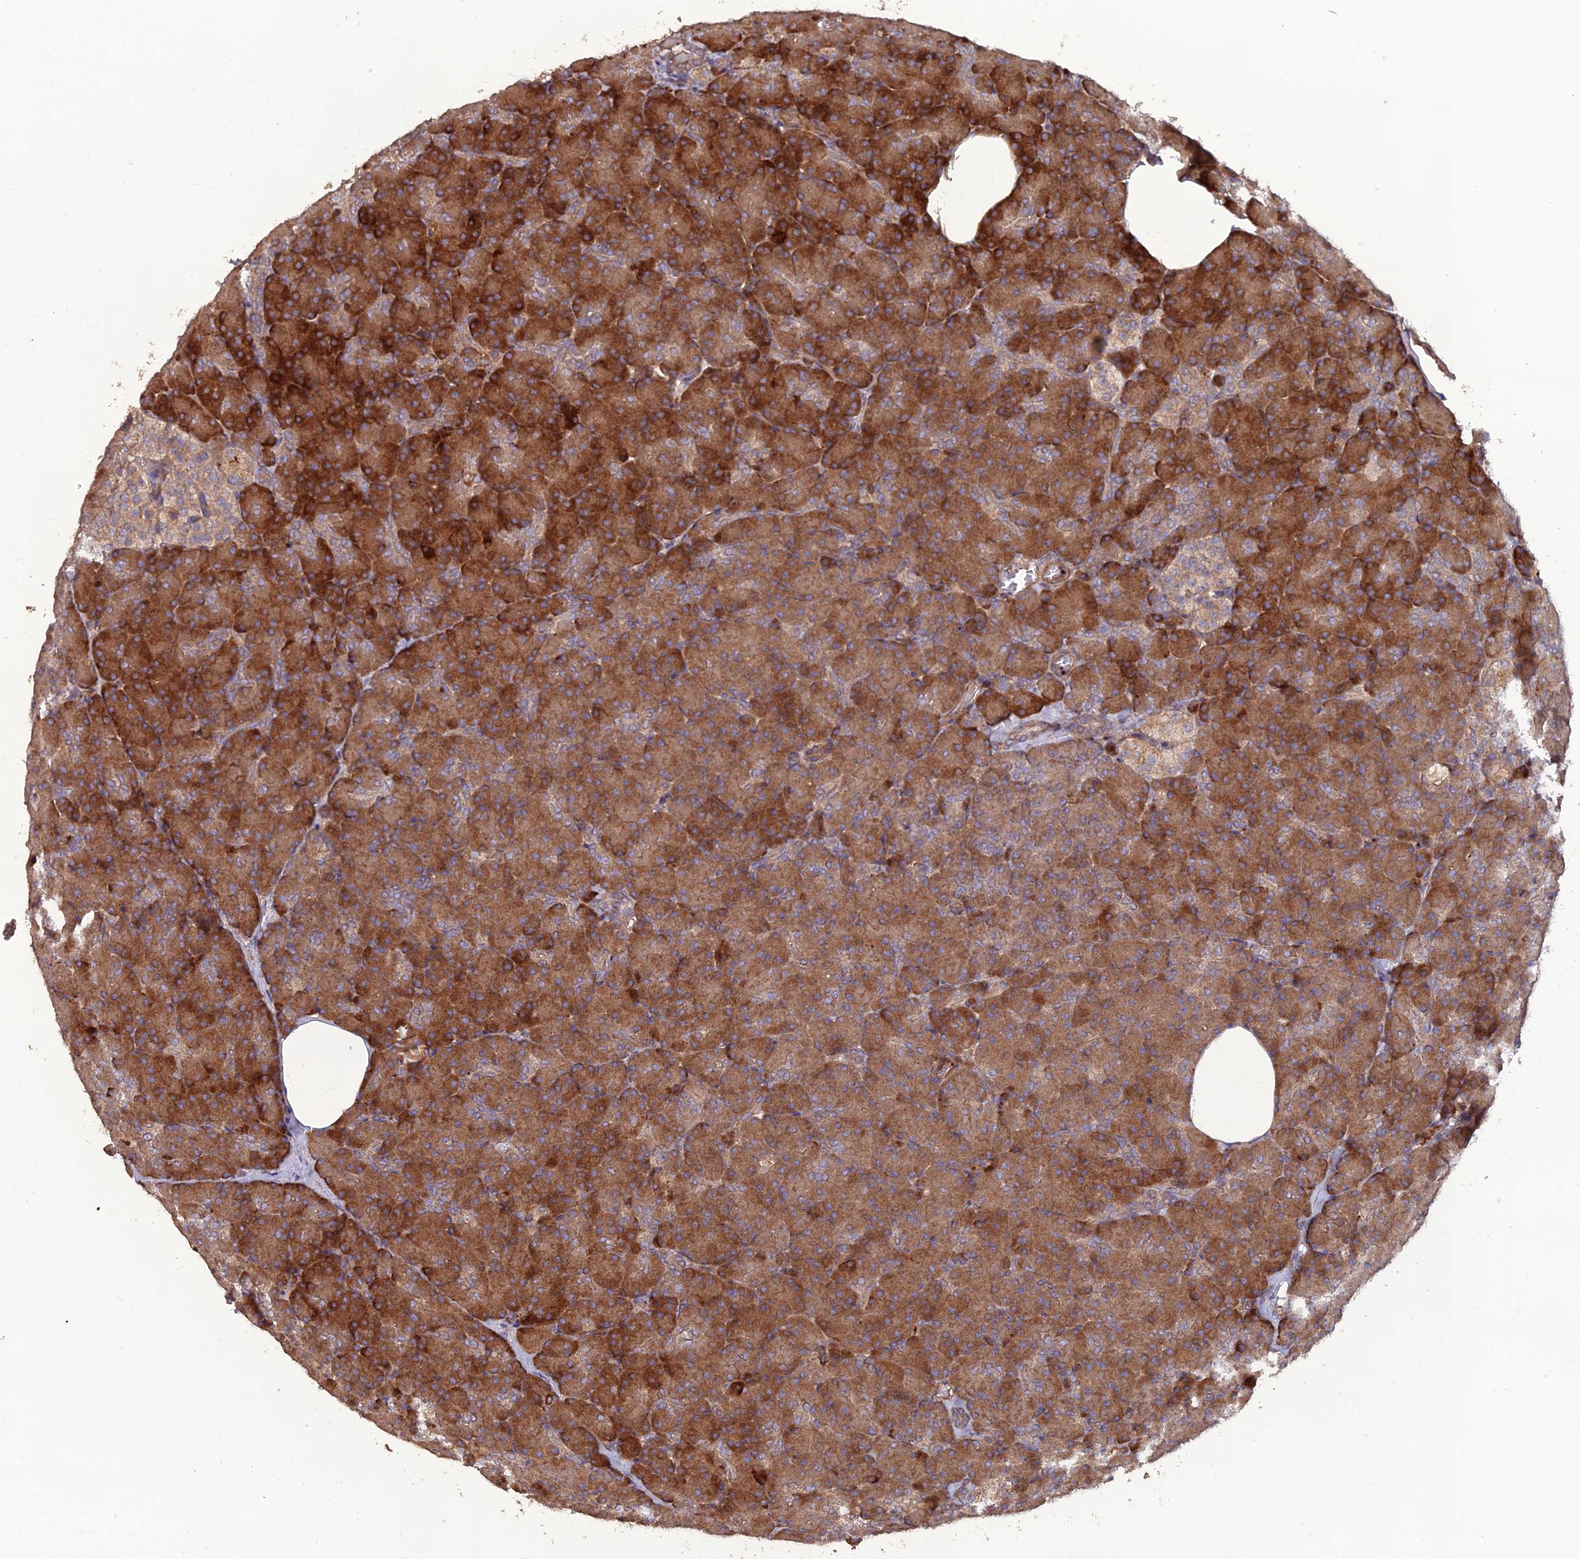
{"staining": {"intensity": "strong", "quantity": ">75%", "location": "cytoplasmic/membranous"}, "tissue": "pancreas", "cell_type": "Exocrine glandular cells", "image_type": "normal", "snomed": [{"axis": "morphology", "description": "Normal tissue, NOS"}, {"axis": "topography", "description": "Pancreas"}], "caption": "DAB (3,3'-diaminobenzidine) immunohistochemical staining of unremarkable human pancreas displays strong cytoplasmic/membranous protein staining in about >75% of exocrine glandular cells. (Stains: DAB (3,3'-diaminobenzidine) in brown, nuclei in blue, Microscopy: brightfield microscopy at high magnification).", "gene": "ATP6V0A2", "patient": {"sex": "female", "age": 43}}